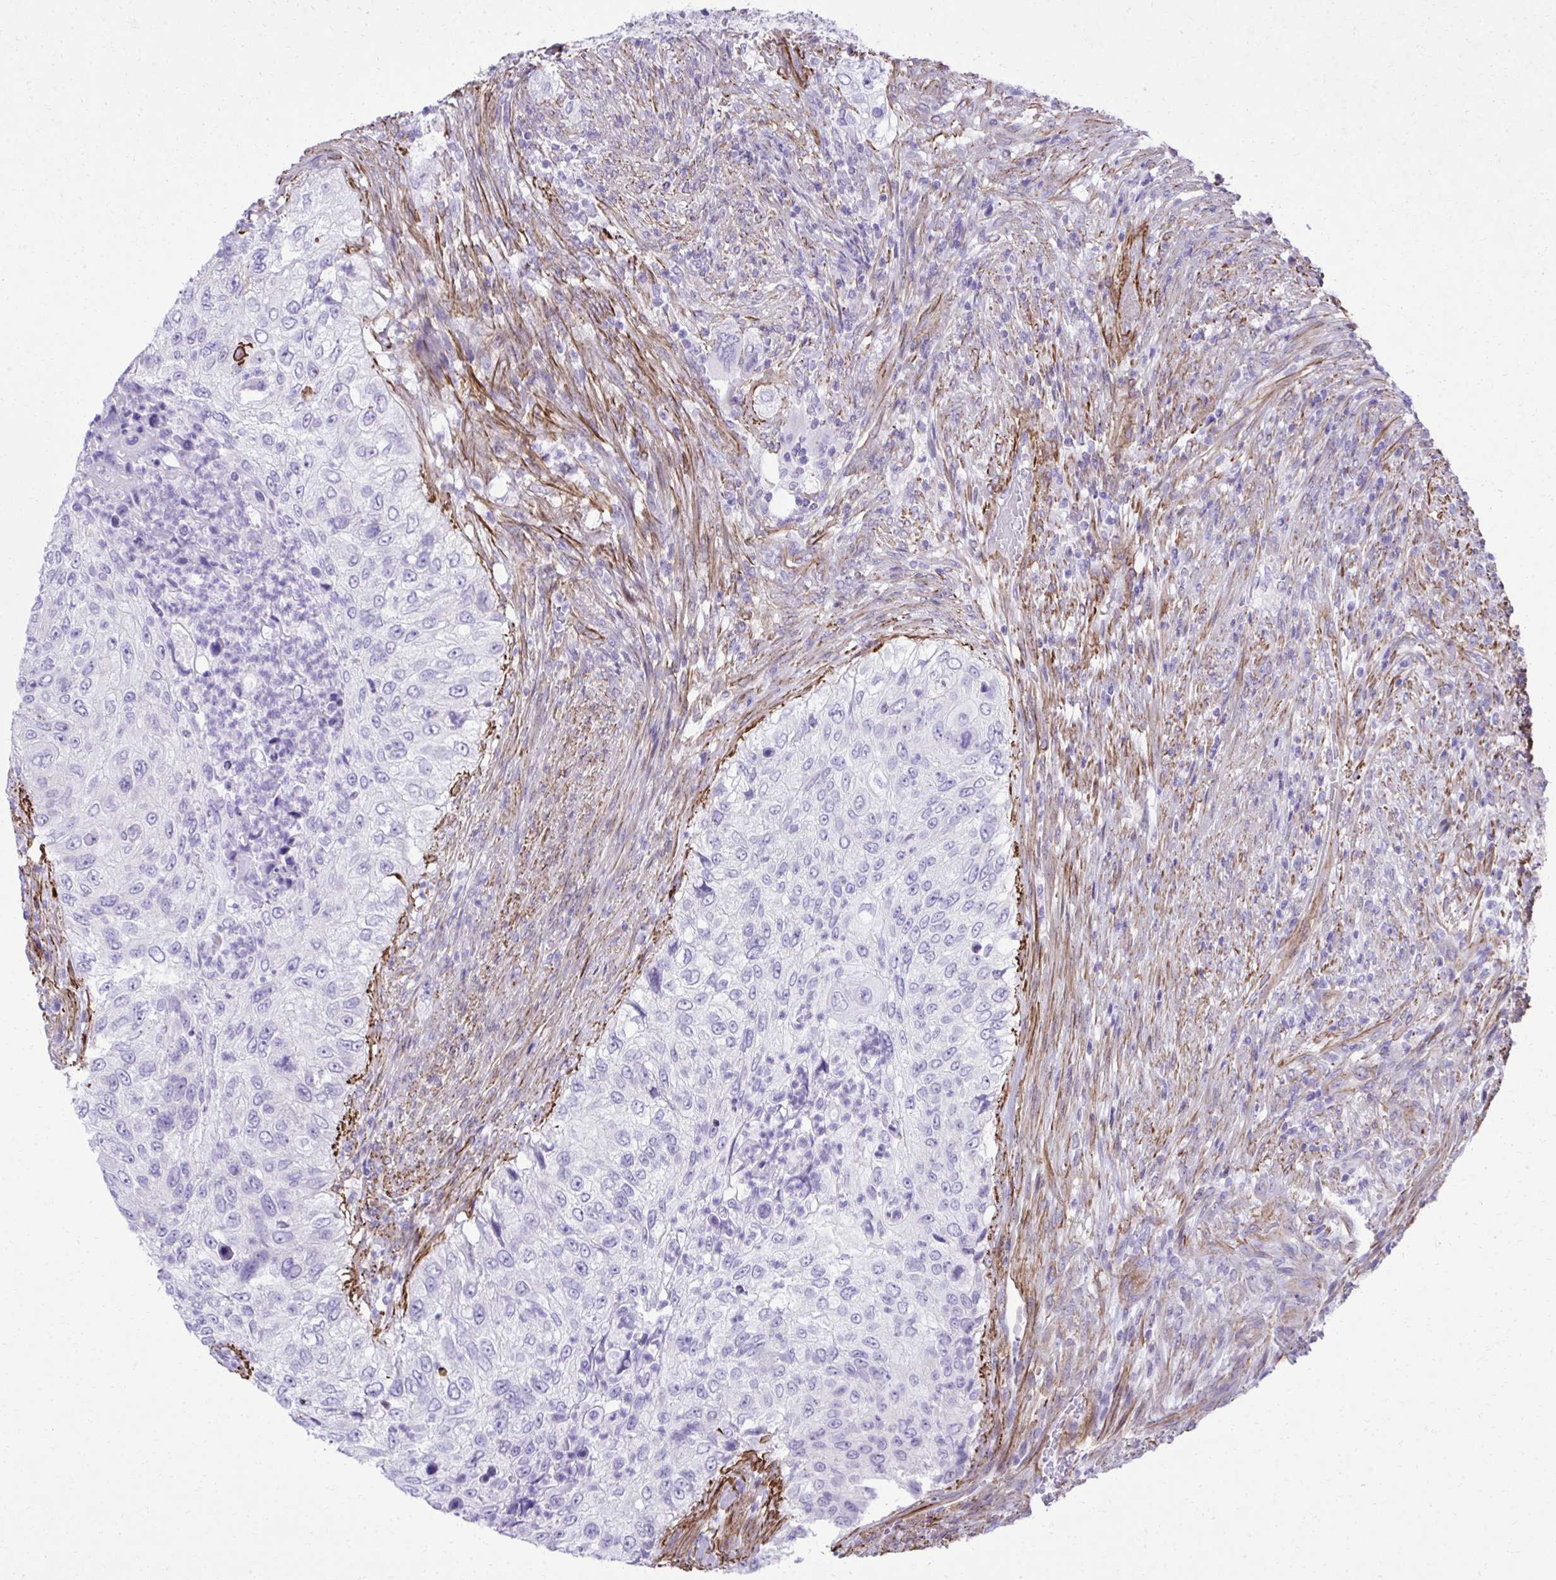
{"staining": {"intensity": "negative", "quantity": "none", "location": "none"}, "tissue": "urothelial cancer", "cell_type": "Tumor cells", "image_type": "cancer", "snomed": [{"axis": "morphology", "description": "Urothelial carcinoma, High grade"}, {"axis": "topography", "description": "Urinary bladder"}], "caption": "Immunohistochemistry image of neoplastic tissue: high-grade urothelial carcinoma stained with DAB (3,3'-diaminobenzidine) reveals no significant protein positivity in tumor cells.", "gene": "PITPNM3", "patient": {"sex": "female", "age": 60}}